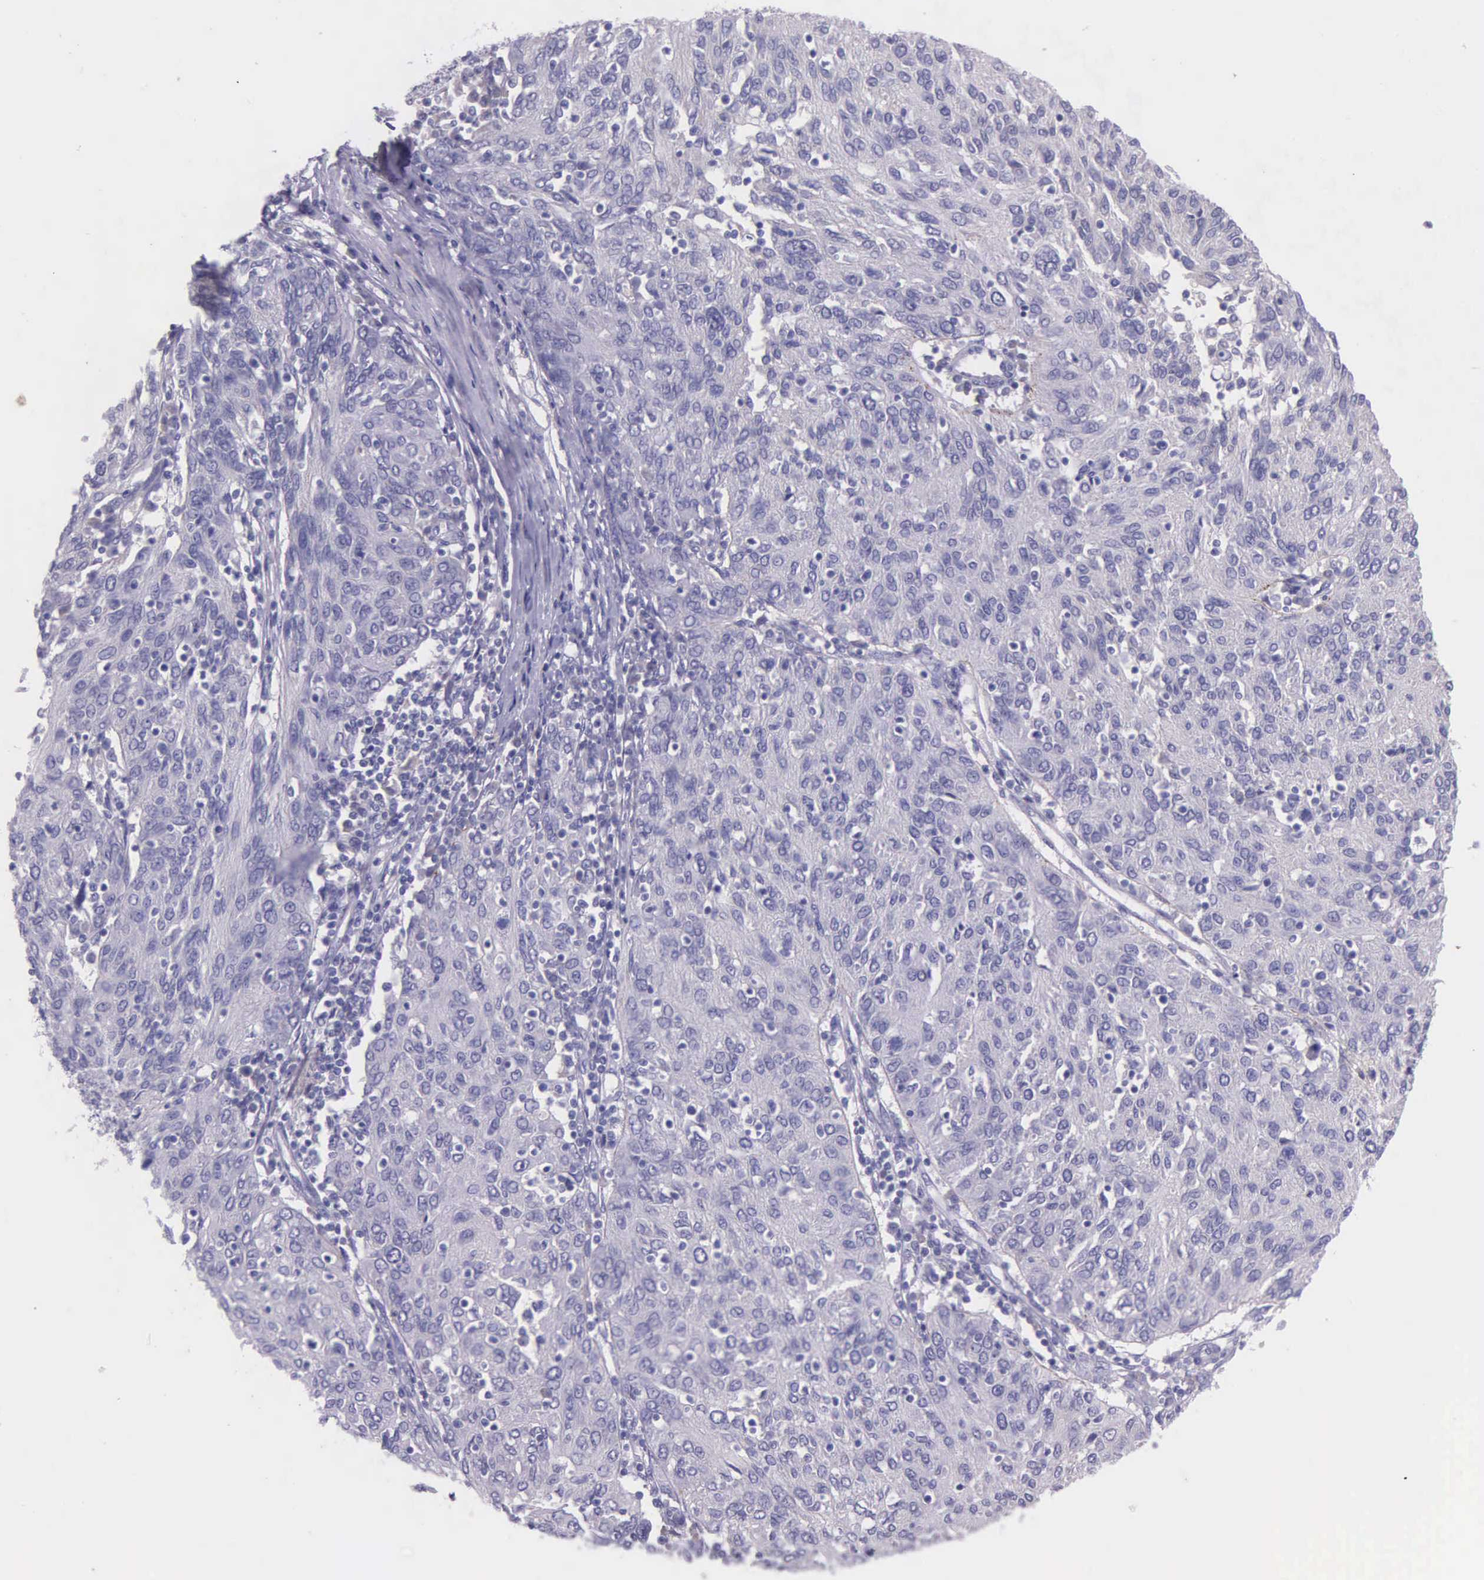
{"staining": {"intensity": "negative", "quantity": "none", "location": "none"}, "tissue": "ovarian cancer", "cell_type": "Tumor cells", "image_type": "cancer", "snomed": [{"axis": "morphology", "description": "Carcinoma, endometroid"}, {"axis": "topography", "description": "Ovary"}], "caption": "The immunohistochemistry (IHC) photomicrograph has no significant staining in tumor cells of ovarian cancer tissue.", "gene": "THSD7A", "patient": {"sex": "female", "age": 50}}